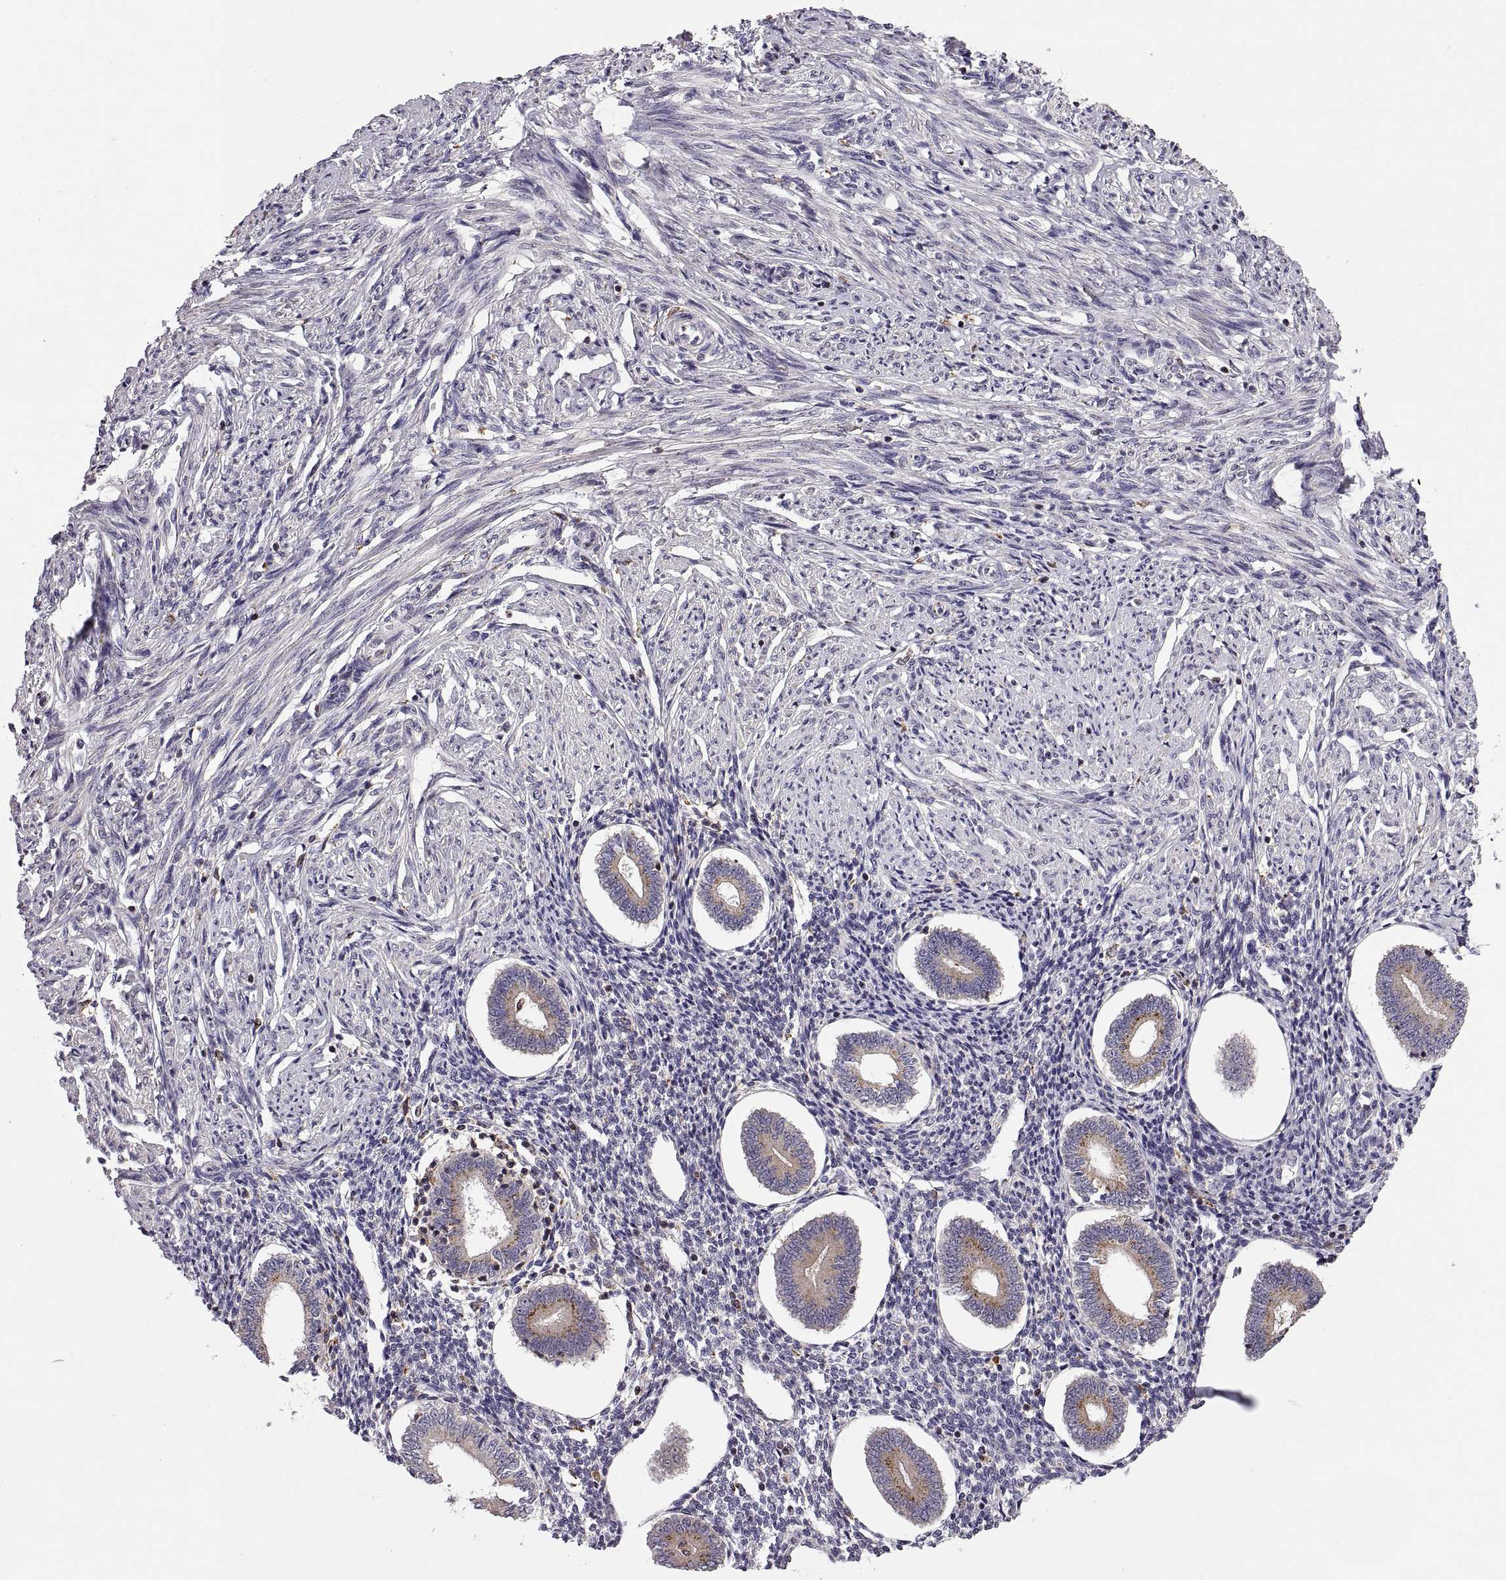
{"staining": {"intensity": "negative", "quantity": "none", "location": "none"}, "tissue": "endometrium", "cell_type": "Cells in endometrial stroma", "image_type": "normal", "snomed": [{"axis": "morphology", "description": "Normal tissue, NOS"}, {"axis": "topography", "description": "Endometrium"}], "caption": "Immunohistochemistry of unremarkable endometrium shows no staining in cells in endometrial stroma.", "gene": "ACAP1", "patient": {"sex": "female", "age": 40}}